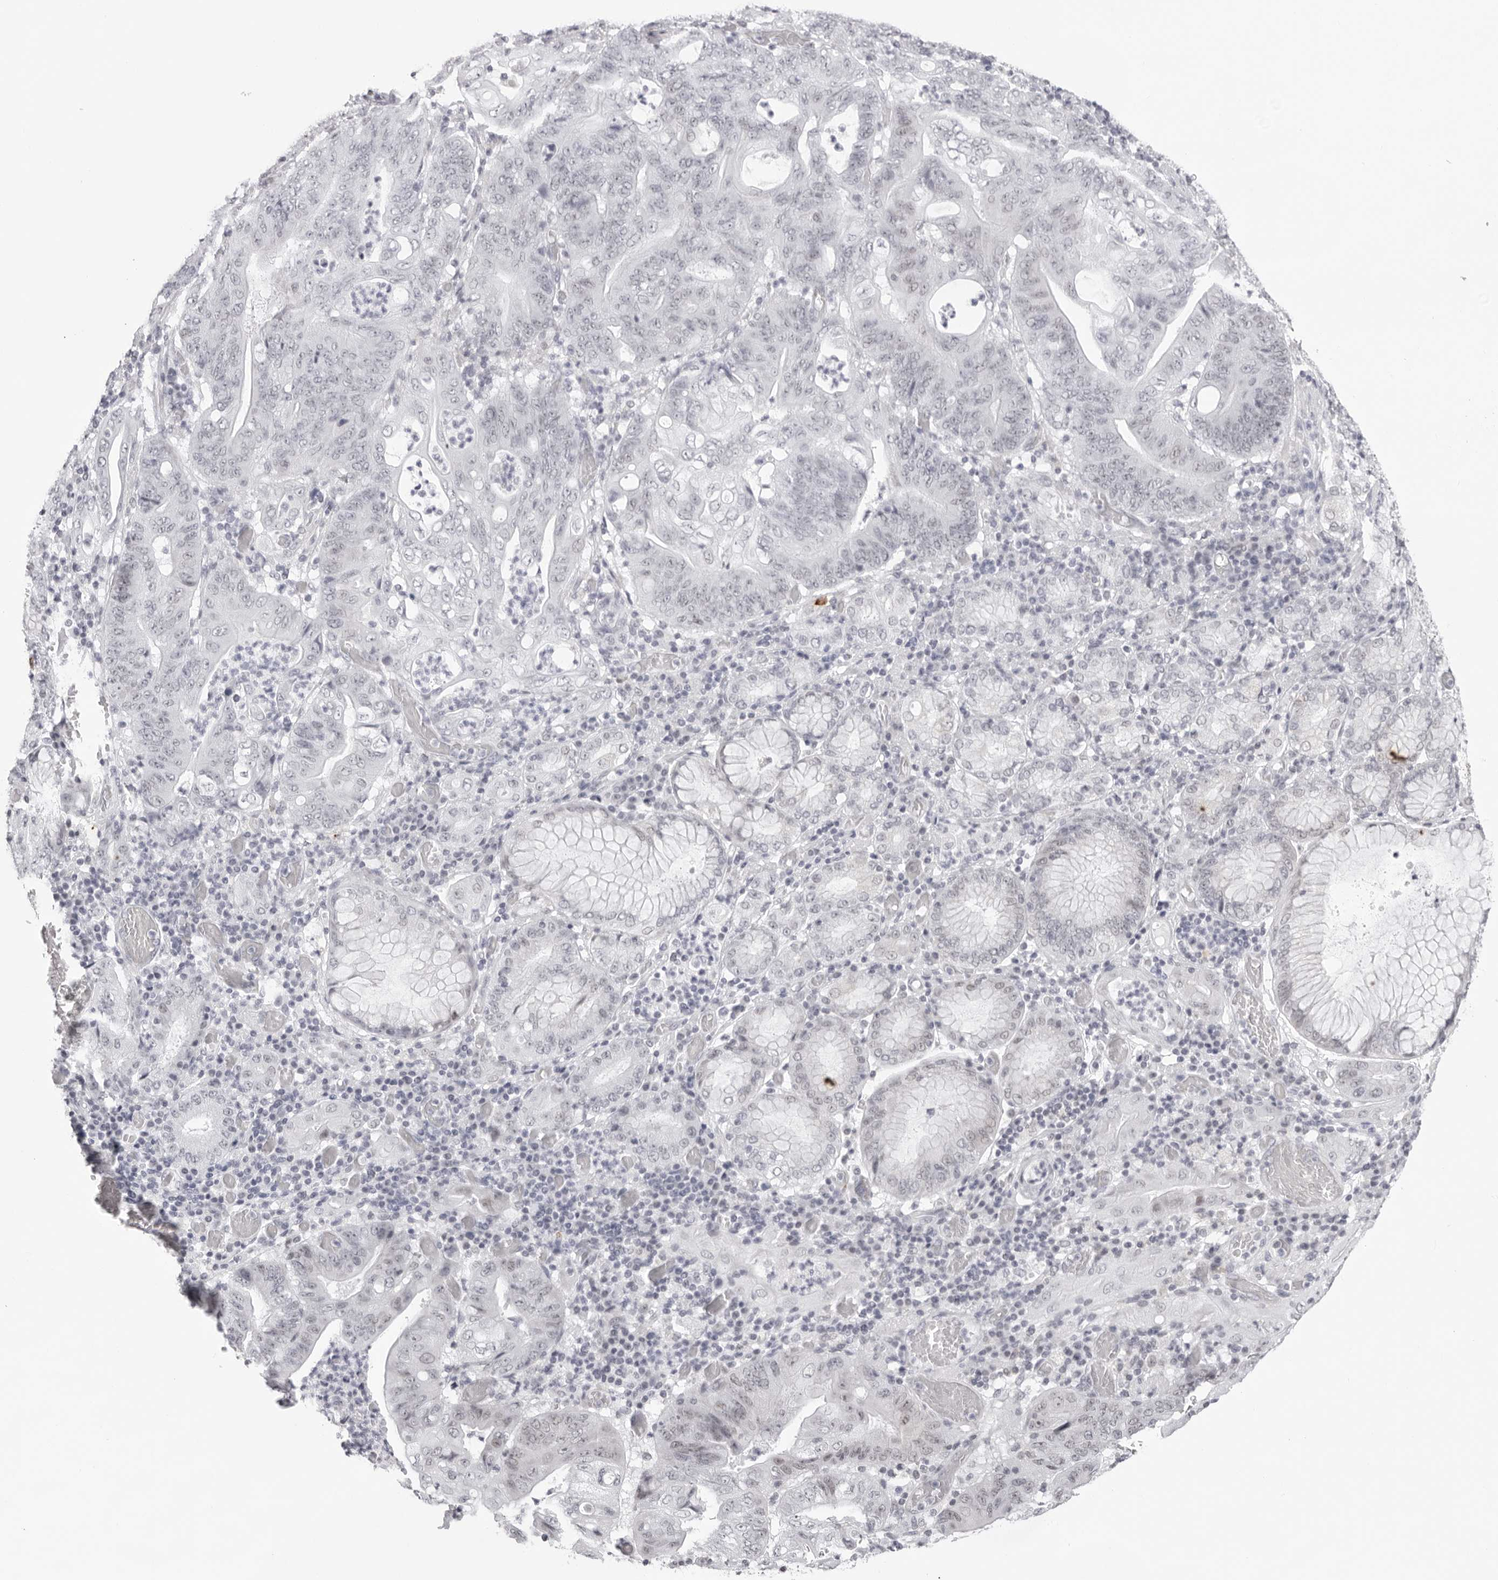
{"staining": {"intensity": "negative", "quantity": "none", "location": "none"}, "tissue": "stomach cancer", "cell_type": "Tumor cells", "image_type": "cancer", "snomed": [{"axis": "morphology", "description": "Adenocarcinoma, NOS"}, {"axis": "topography", "description": "Stomach"}], "caption": "High power microscopy histopathology image of an IHC image of stomach adenocarcinoma, revealing no significant positivity in tumor cells.", "gene": "KLK12", "patient": {"sex": "female", "age": 73}}